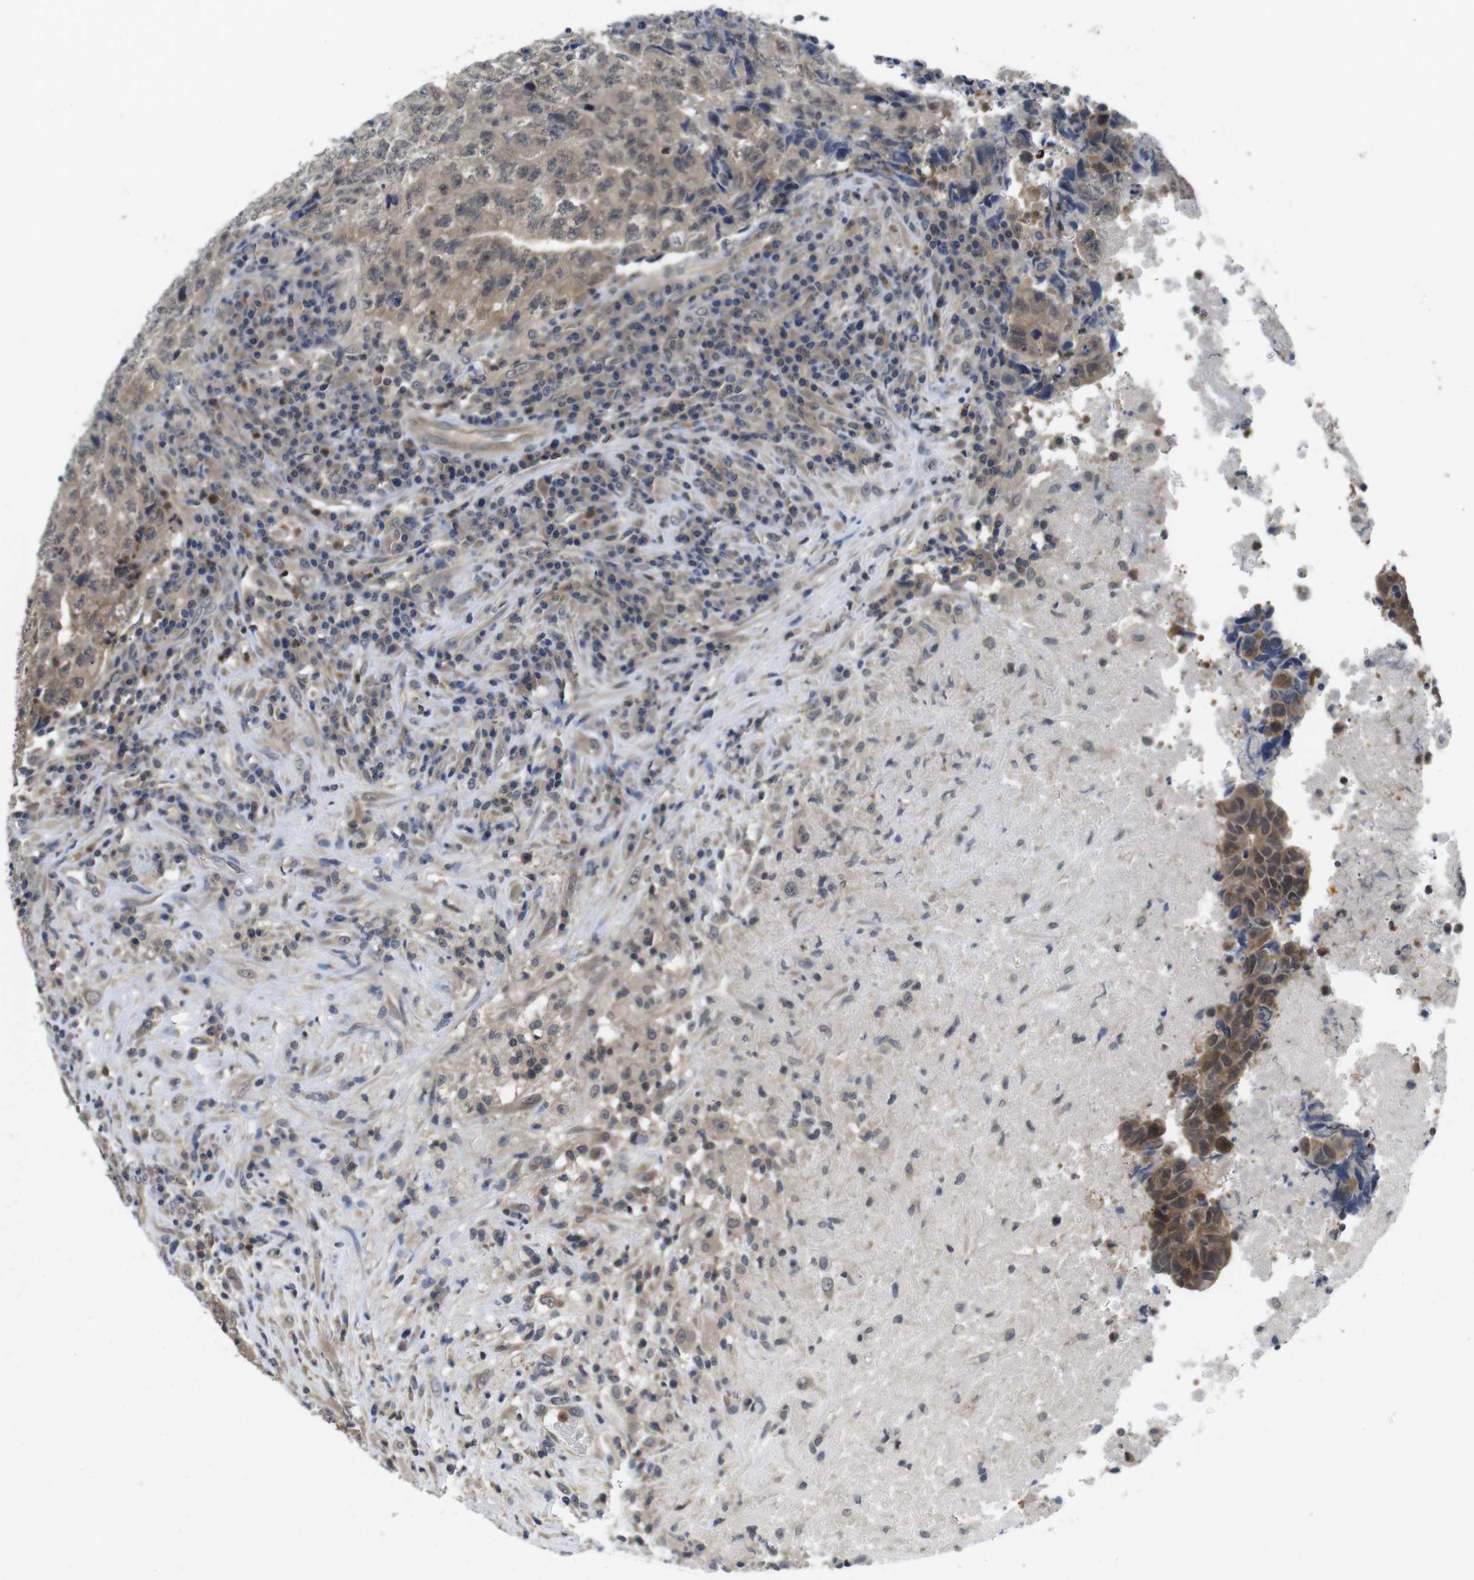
{"staining": {"intensity": "moderate", "quantity": ">75%", "location": "cytoplasmic/membranous"}, "tissue": "testis cancer", "cell_type": "Tumor cells", "image_type": "cancer", "snomed": [{"axis": "morphology", "description": "Necrosis, NOS"}, {"axis": "morphology", "description": "Carcinoma, Embryonal, NOS"}, {"axis": "topography", "description": "Testis"}], "caption": "Immunohistochemistry histopathology image of neoplastic tissue: testis embryonal carcinoma stained using immunohistochemistry (IHC) displays medium levels of moderate protein expression localized specifically in the cytoplasmic/membranous of tumor cells, appearing as a cytoplasmic/membranous brown color.", "gene": "FADD", "patient": {"sex": "male", "age": 19}}